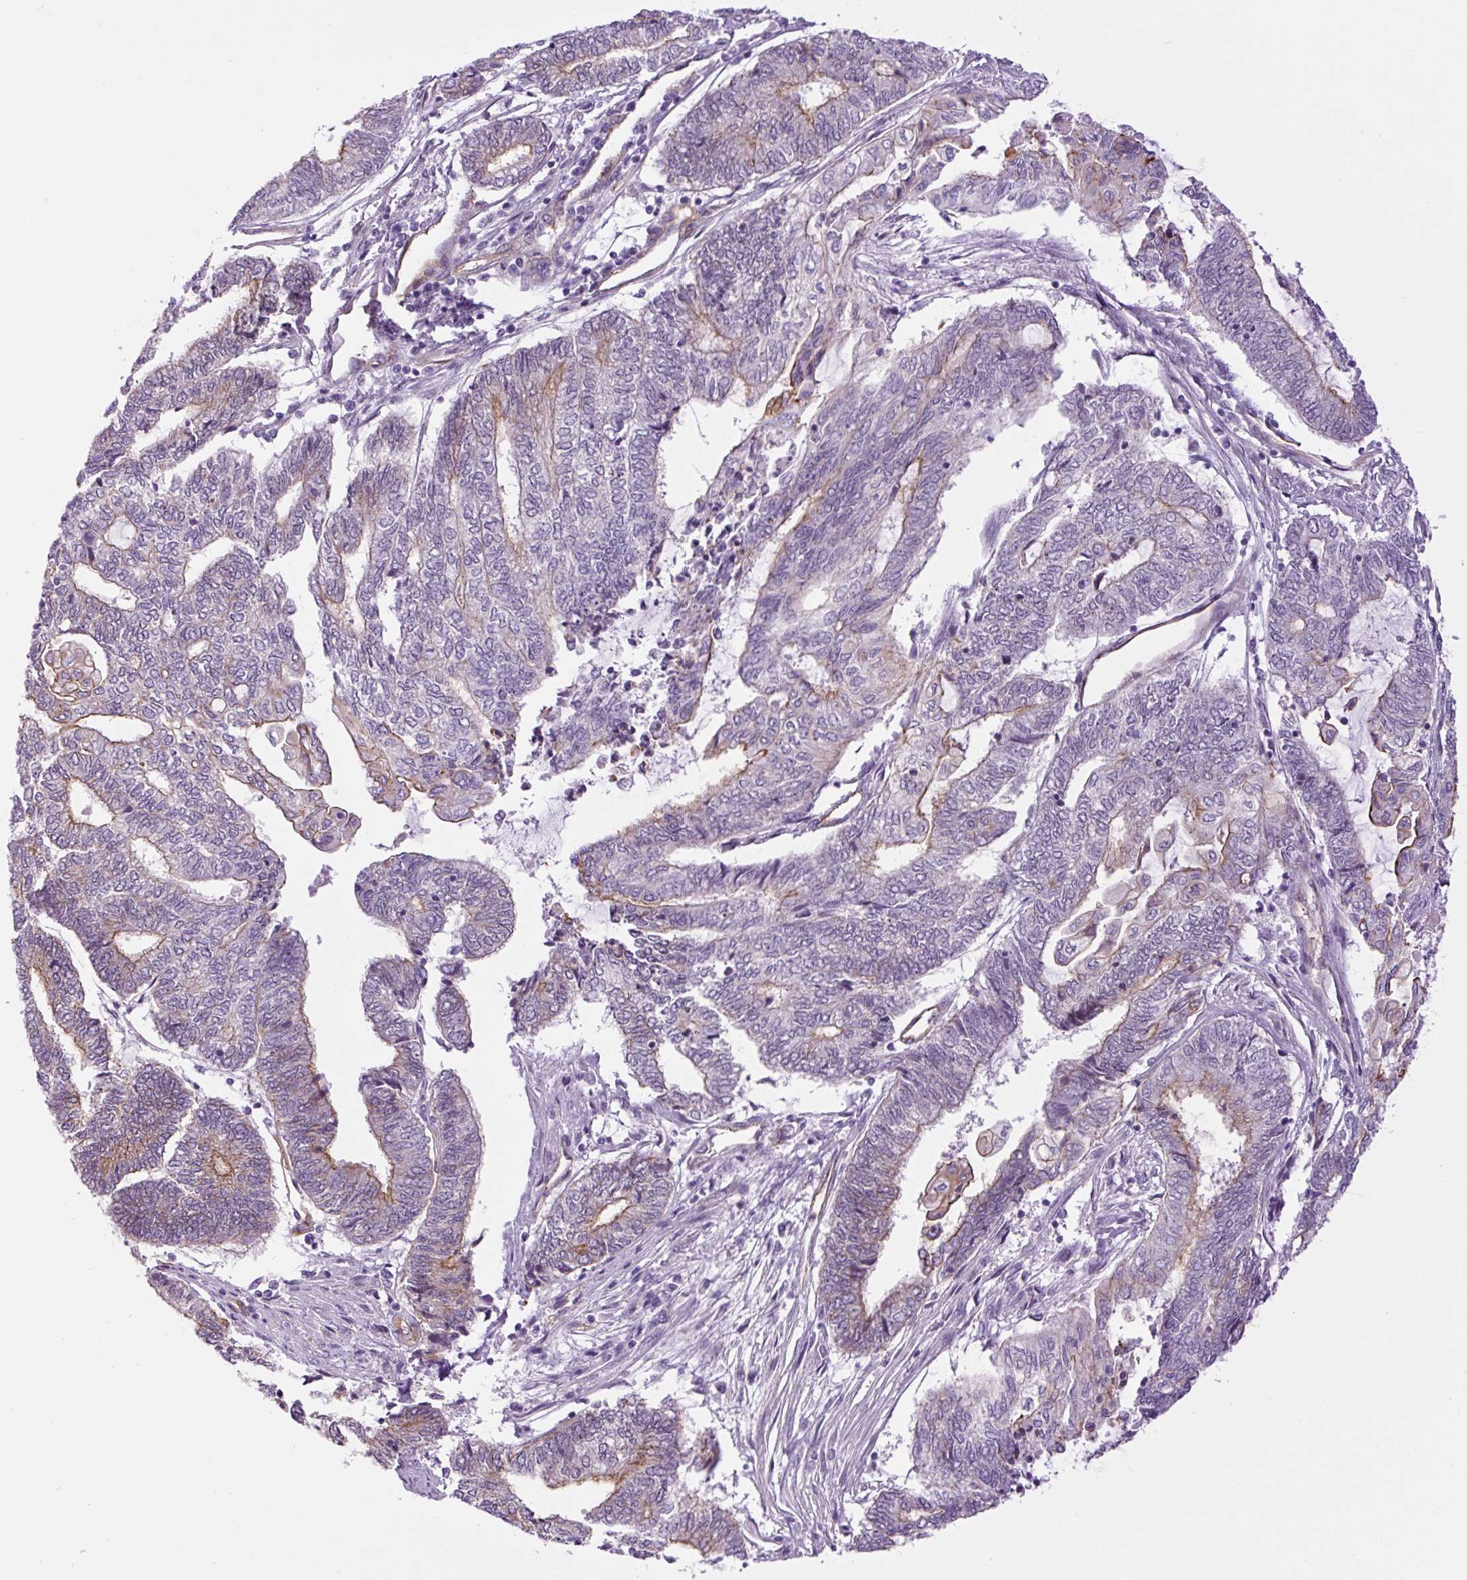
{"staining": {"intensity": "weak", "quantity": "<25%", "location": "cytoplasmic/membranous"}, "tissue": "endometrial cancer", "cell_type": "Tumor cells", "image_type": "cancer", "snomed": [{"axis": "morphology", "description": "Adenocarcinoma, NOS"}, {"axis": "topography", "description": "Uterus"}, {"axis": "topography", "description": "Endometrium"}], "caption": "A photomicrograph of human endometrial adenocarcinoma is negative for staining in tumor cells. (Stains: DAB (3,3'-diaminobenzidine) IHC with hematoxylin counter stain, Microscopy: brightfield microscopy at high magnification).", "gene": "MYO5C", "patient": {"sex": "female", "age": 70}}